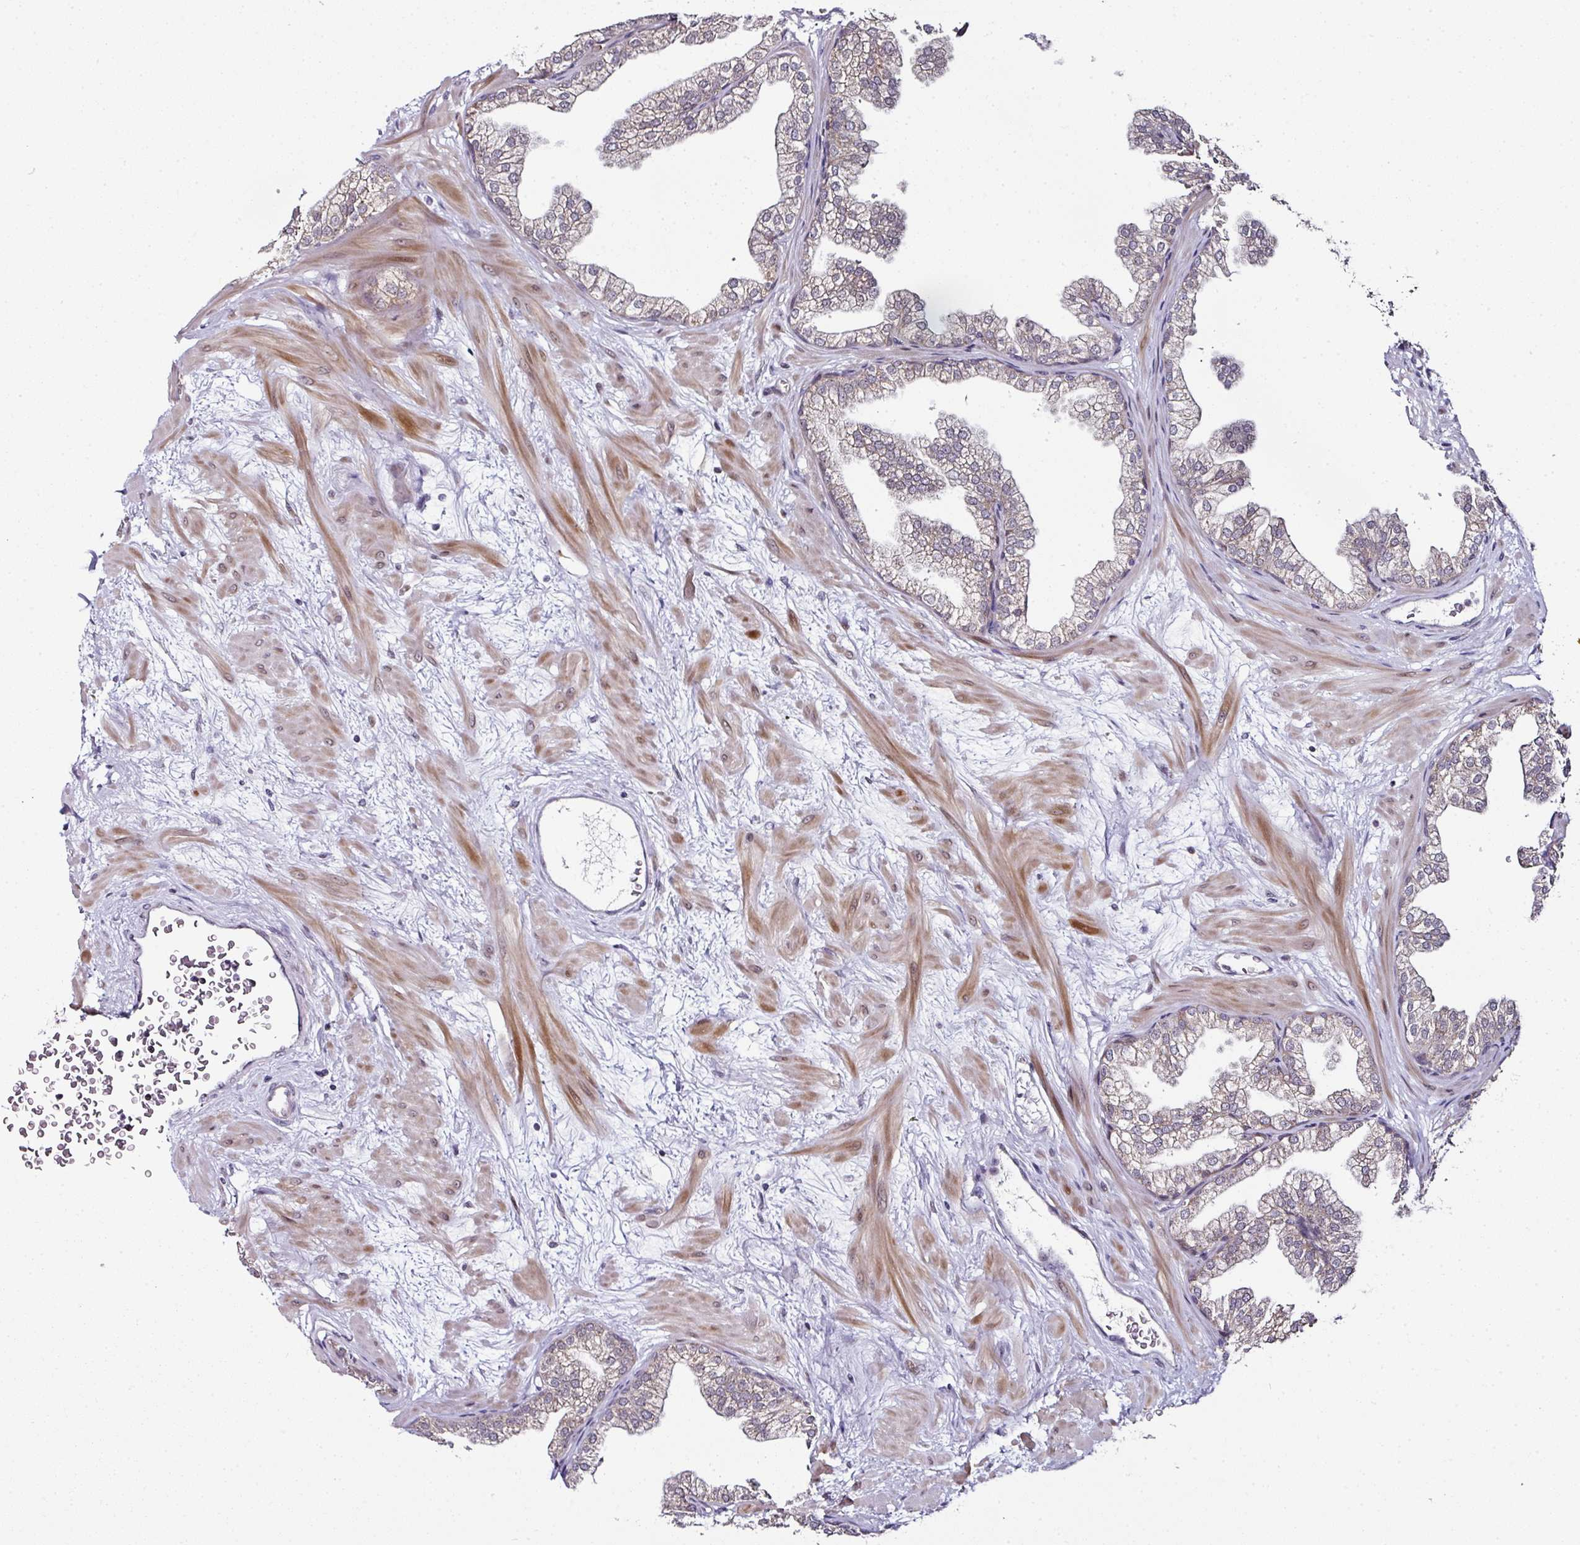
{"staining": {"intensity": "weak", "quantity": "25%-75%", "location": "cytoplasmic/membranous"}, "tissue": "prostate", "cell_type": "Glandular cells", "image_type": "normal", "snomed": [{"axis": "morphology", "description": "Normal tissue, NOS"}, {"axis": "topography", "description": "Prostate"}], "caption": "Immunohistochemical staining of normal human prostate demonstrates 25%-75% levels of weak cytoplasmic/membranous protein staining in about 25%-75% of glandular cells.", "gene": "APOLD1", "patient": {"sex": "male", "age": 37}}